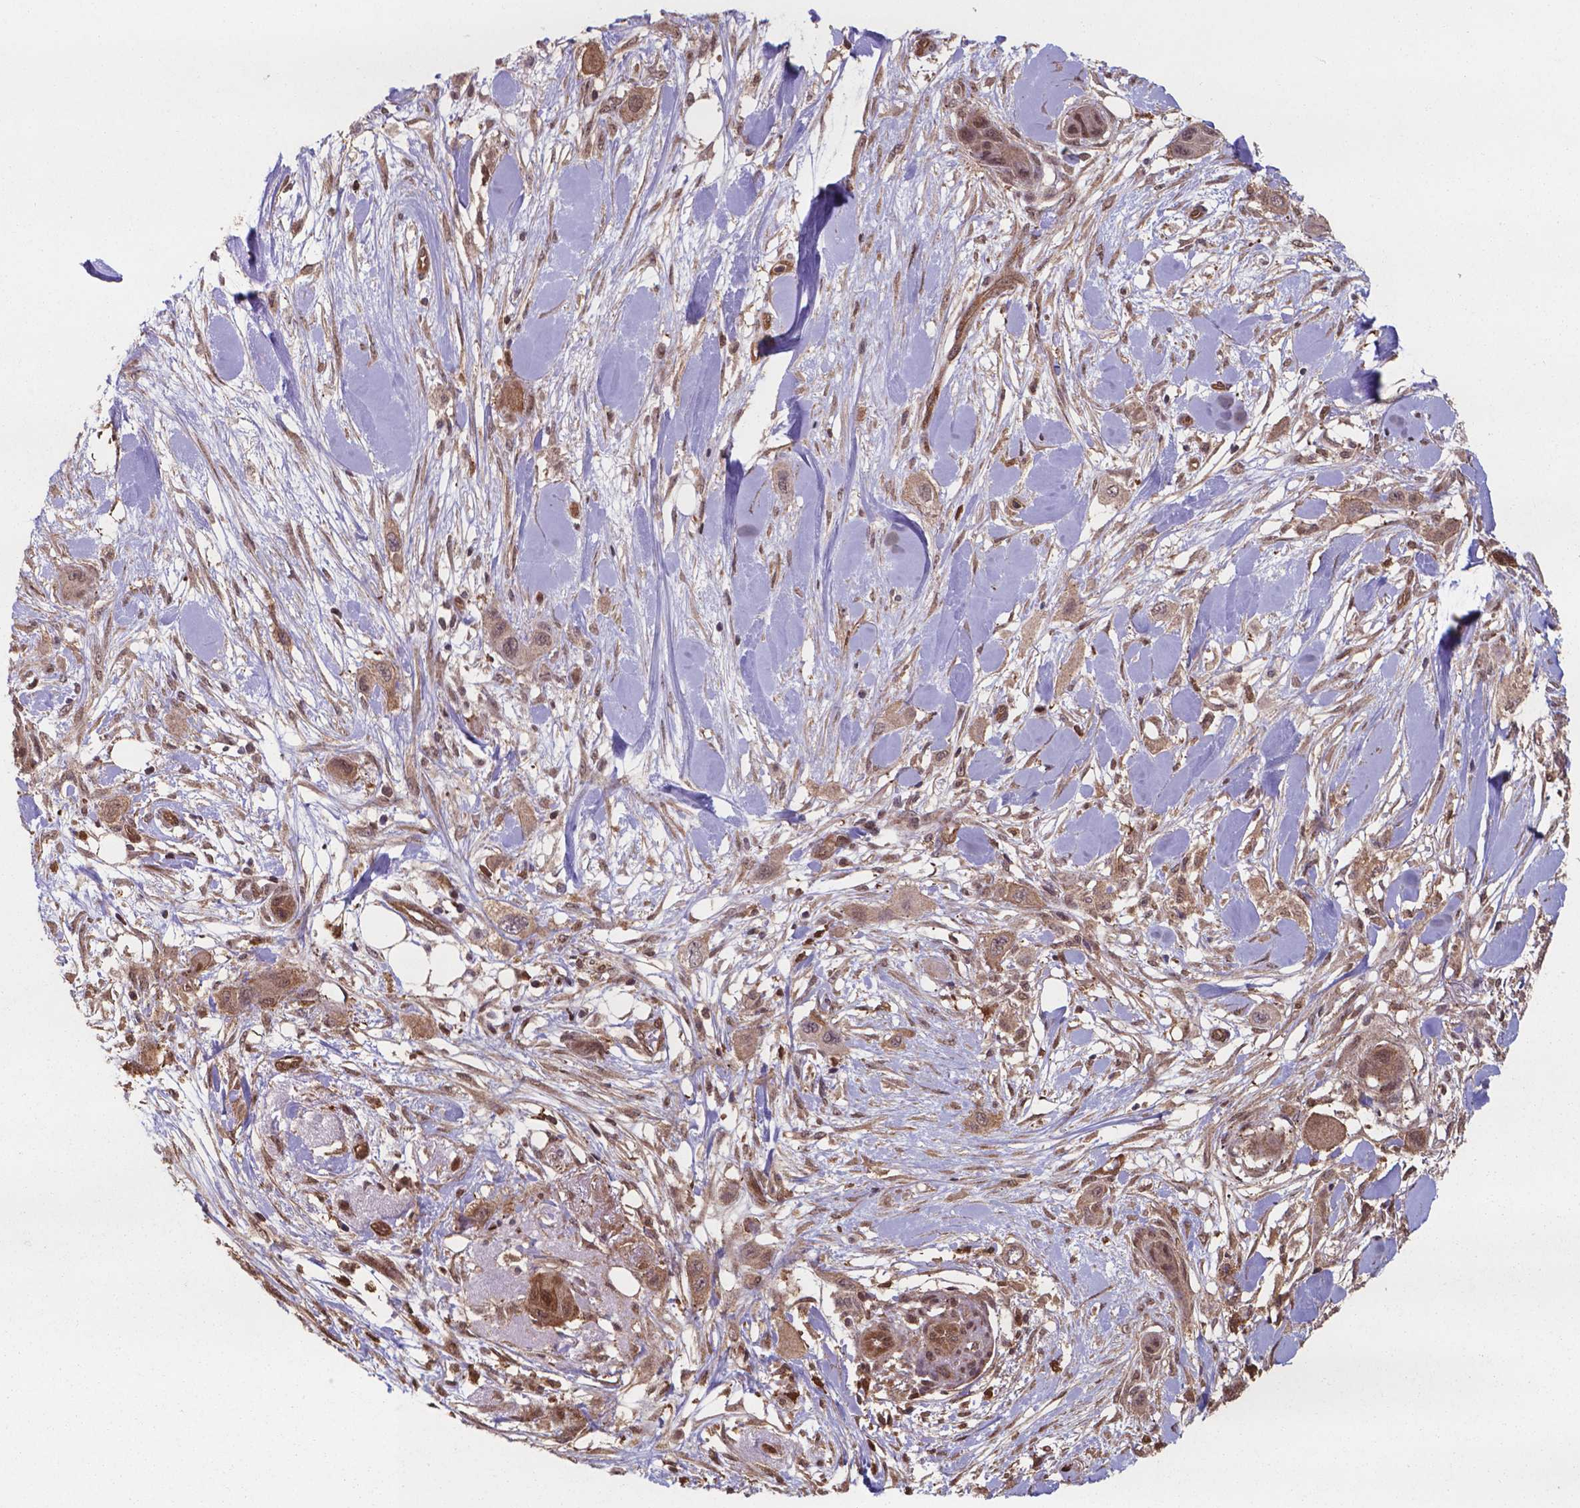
{"staining": {"intensity": "moderate", "quantity": ">75%", "location": "cytoplasmic/membranous,nuclear"}, "tissue": "skin cancer", "cell_type": "Tumor cells", "image_type": "cancer", "snomed": [{"axis": "morphology", "description": "Squamous cell carcinoma, NOS"}, {"axis": "topography", "description": "Skin"}], "caption": "This photomicrograph reveals immunohistochemistry staining of human skin cancer, with medium moderate cytoplasmic/membranous and nuclear staining in about >75% of tumor cells.", "gene": "CHP2", "patient": {"sex": "male", "age": 79}}